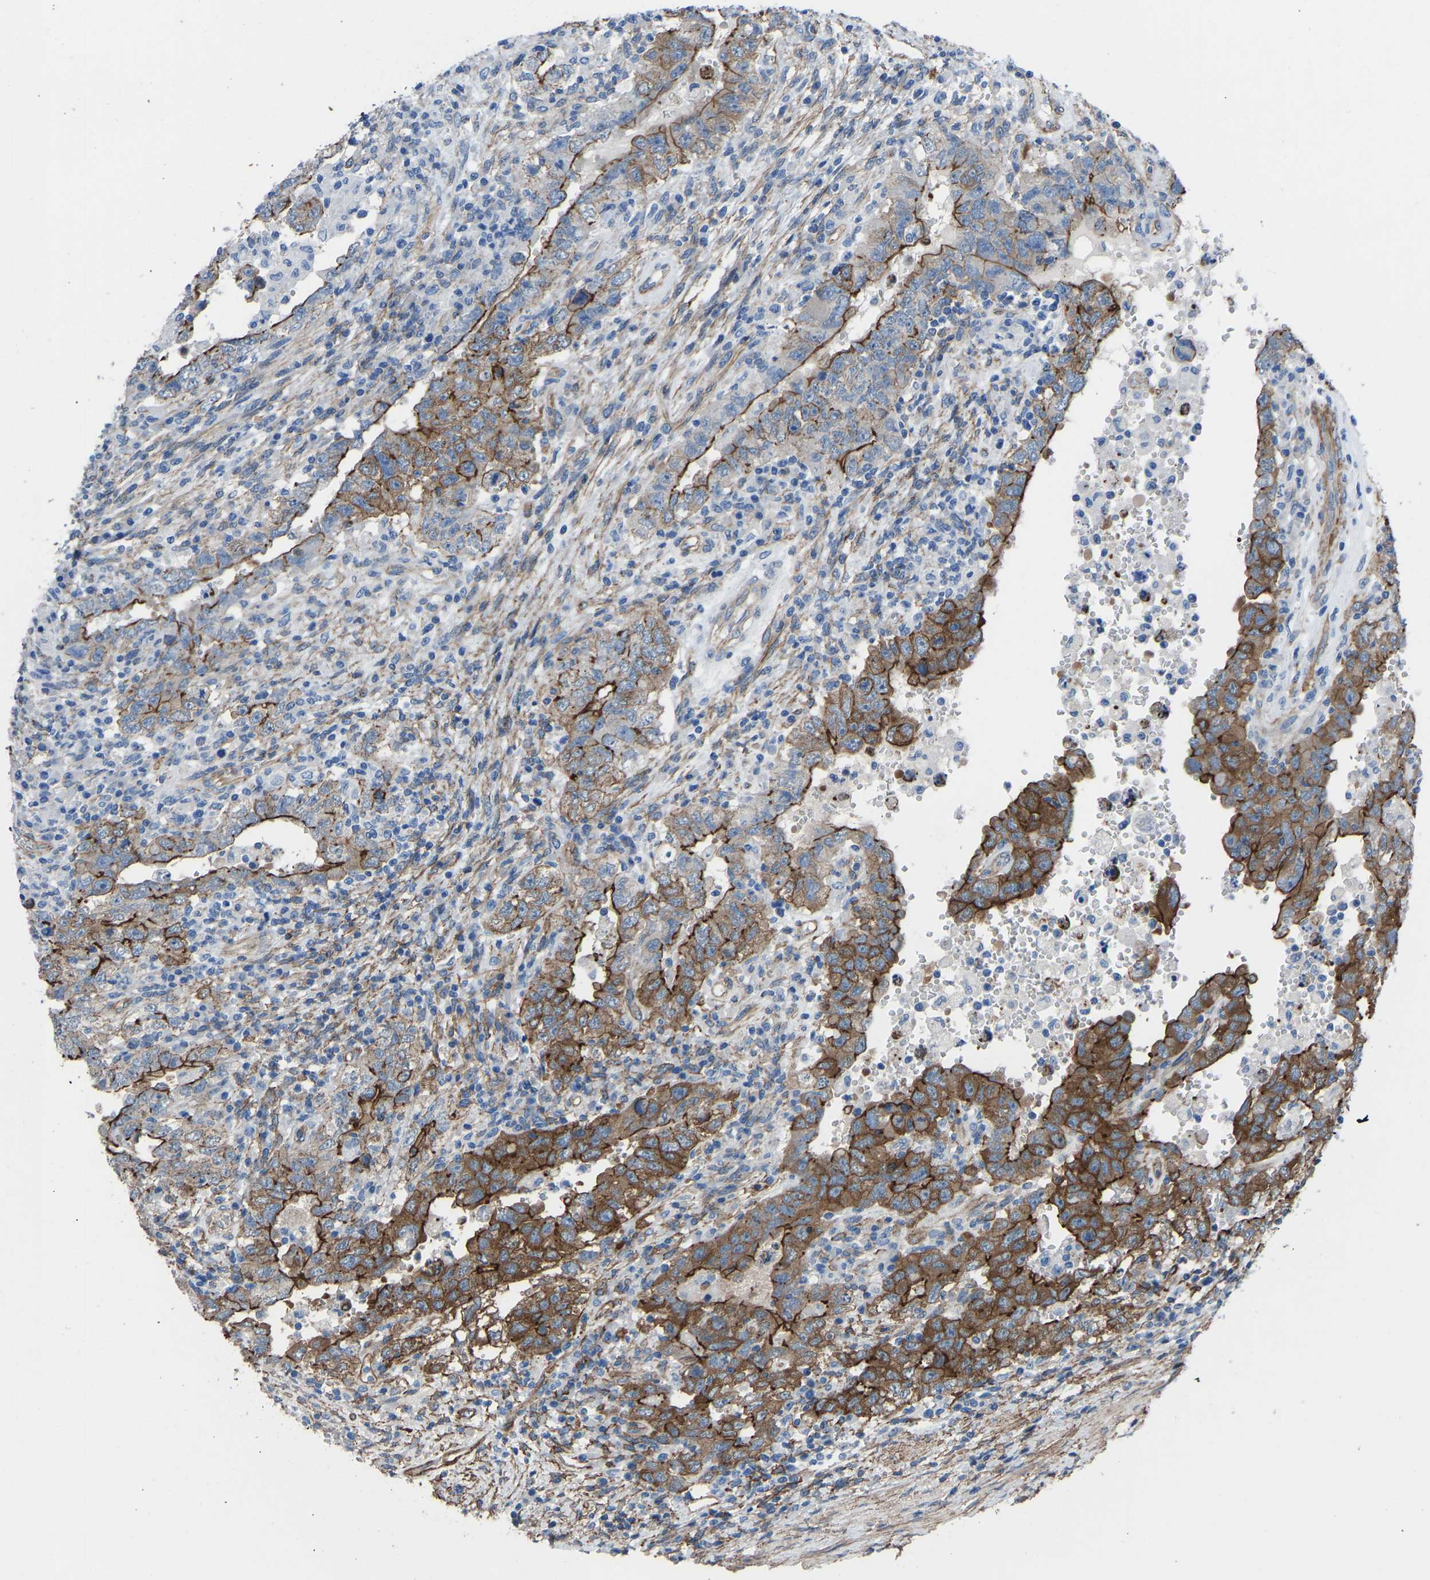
{"staining": {"intensity": "strong", "quantity": ">75%", "location": "cytoplasmic/membranous"}, "tissue": "testis cancer", "cell_type": "Tumor cells", "image_type": "cancer", "snomed": [{"axis": "morphology", "description": "Carcinoma, Embryonal, NOS"}, {"axis": "topography", "description": "Testis"}], "caption": "Testis embryonal carcinoma stained with DAB (3,3'-diaminobenzidine) immunohistochemistry displays high levels of strong cytoplasmic/membranous staining in approximately >75% of tumor cells.", "gene": "MYH10", "patient": {"sex": "male", "age": 26}}